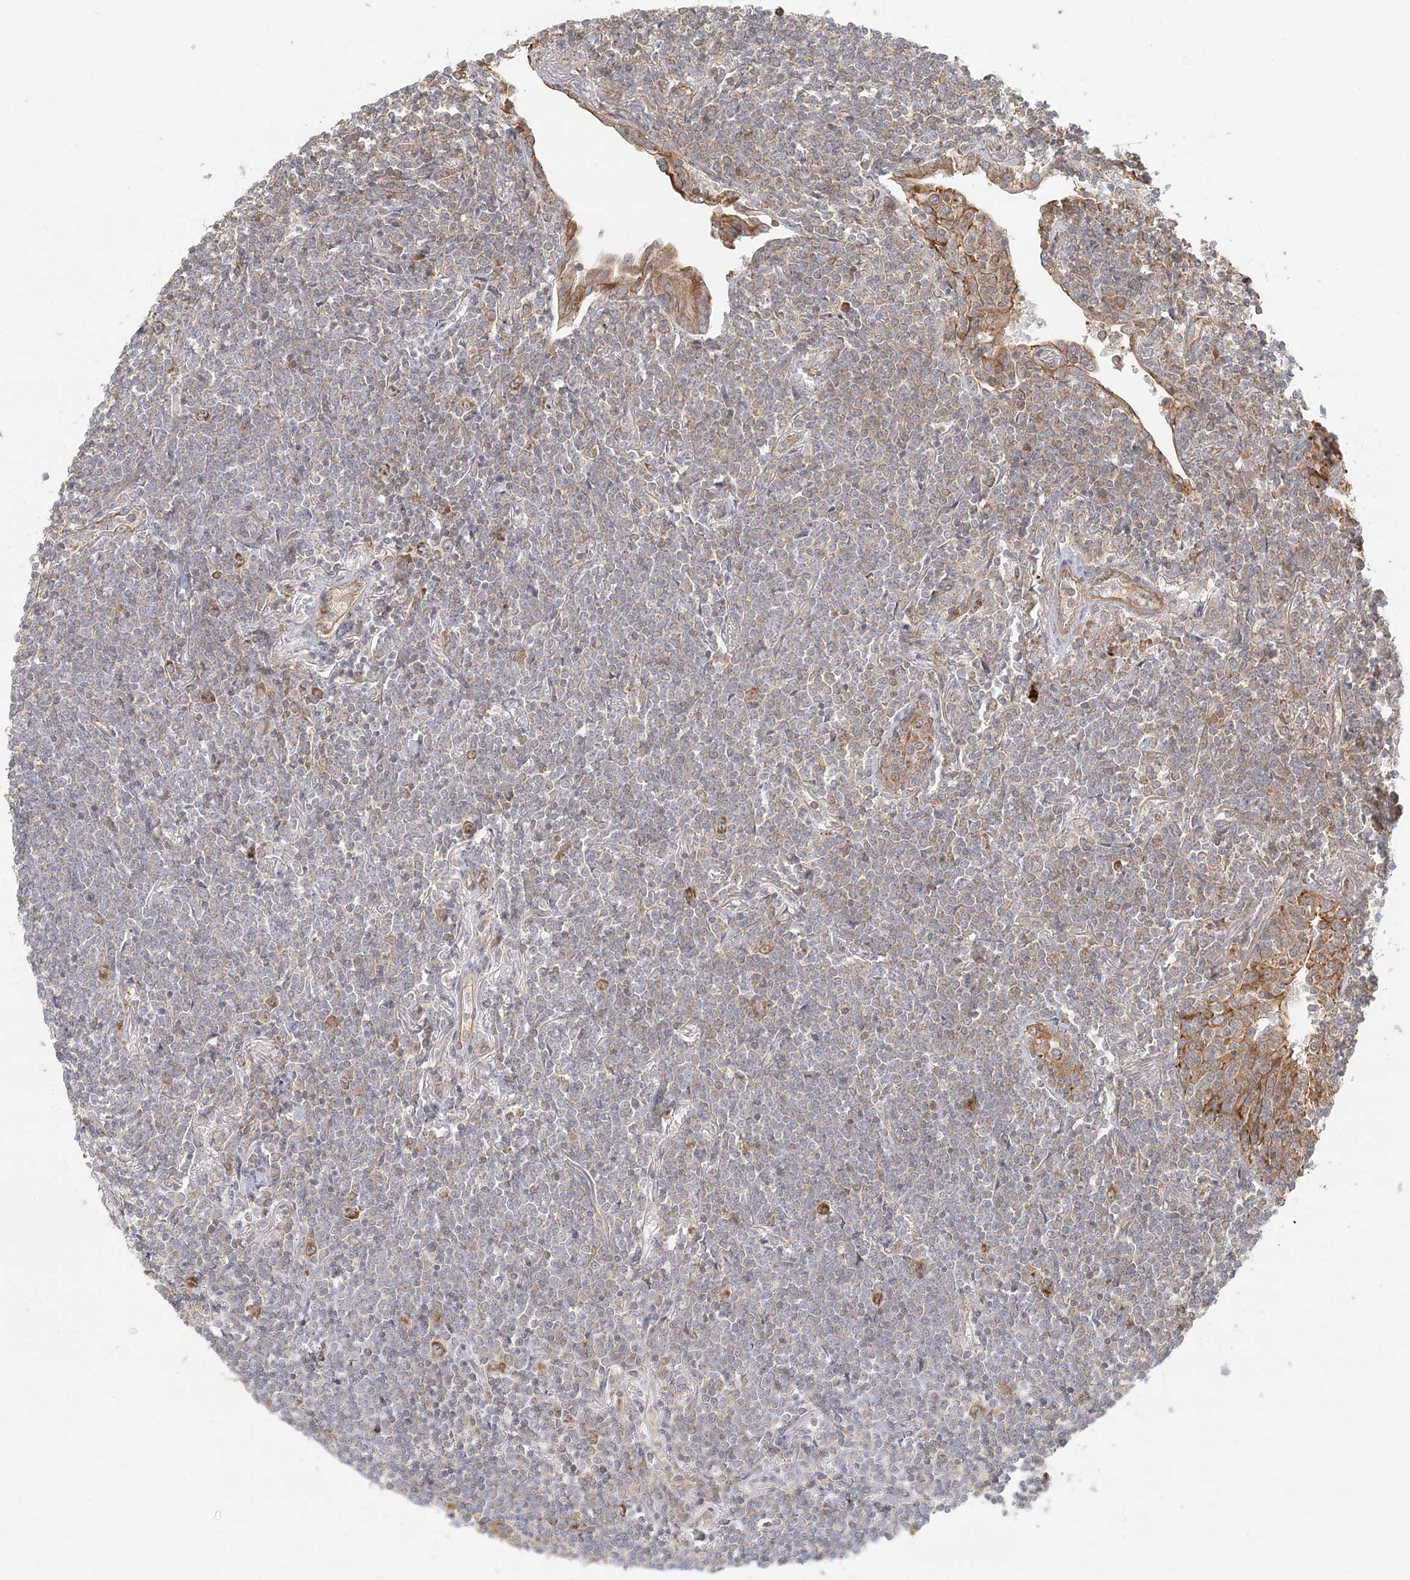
{"staining": {"intensity": "moderate", "quantity": "<25%", "location": "cytoplasmic/membranous"}, "tissue": "lymphoma", "cell_type": "Tumor cells", "image_type": "cancer", "snomed": [{"axis": "morphology", "description": "Malignant lymphoma, non-Hodgkin's type, Low grade"}, {"axis": "topography", "description": "Lung"}], "caption": "A low amount of moderate cytoplasmic/membranous positivity is identified in about <25% of tumor cells in lymphoma tissue. (Stains: DAB in brown, nuclei in blue, Microscopy: brightfield microscopy at high magnification).", "gene": "KIAA0232", "patient": {"sex": "female", "age": 71}}